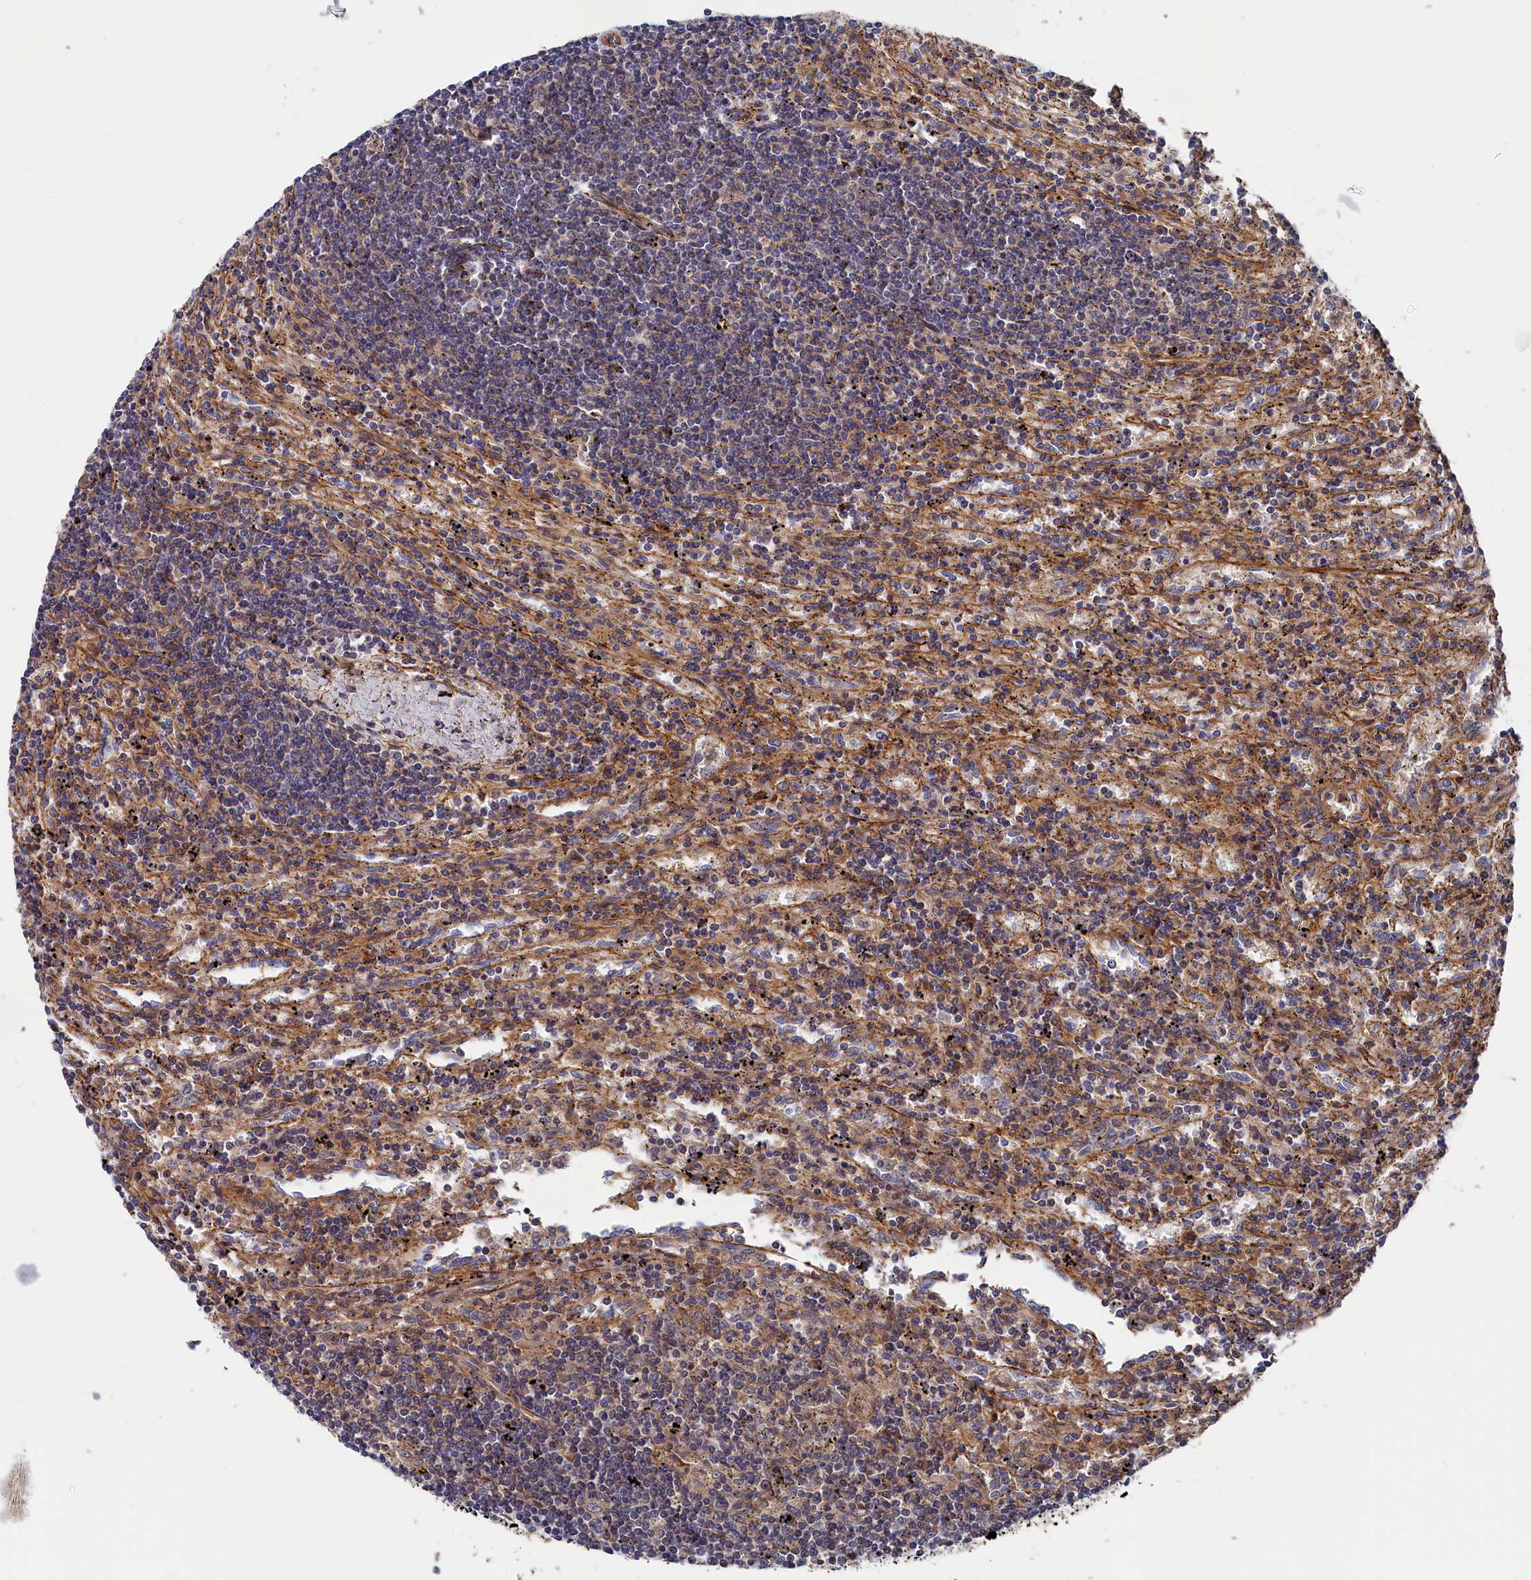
{"staining": {"intensity": "weak", "quantity": "<25%", "location": "cytoplasmic/membranous"}, "tissue": "lymphoma", "cell_type": "Tumor cells", "image_type": "cancer", "snomed": [{"axis": "morphology", "description": "Malignant lymphoma, non-Hodgkin's type, Low grade"}, {"axis": "topography", "description": "Spleen"}], "caption": "This is a image of immunohistochemistry (IHC) staining of malignant lymphoma, non-Hodgkin's type (low-grade), which shows no staining in tumor cells.", "gene": "LDHD", "patient": {"sex": "male", "age": 76}}